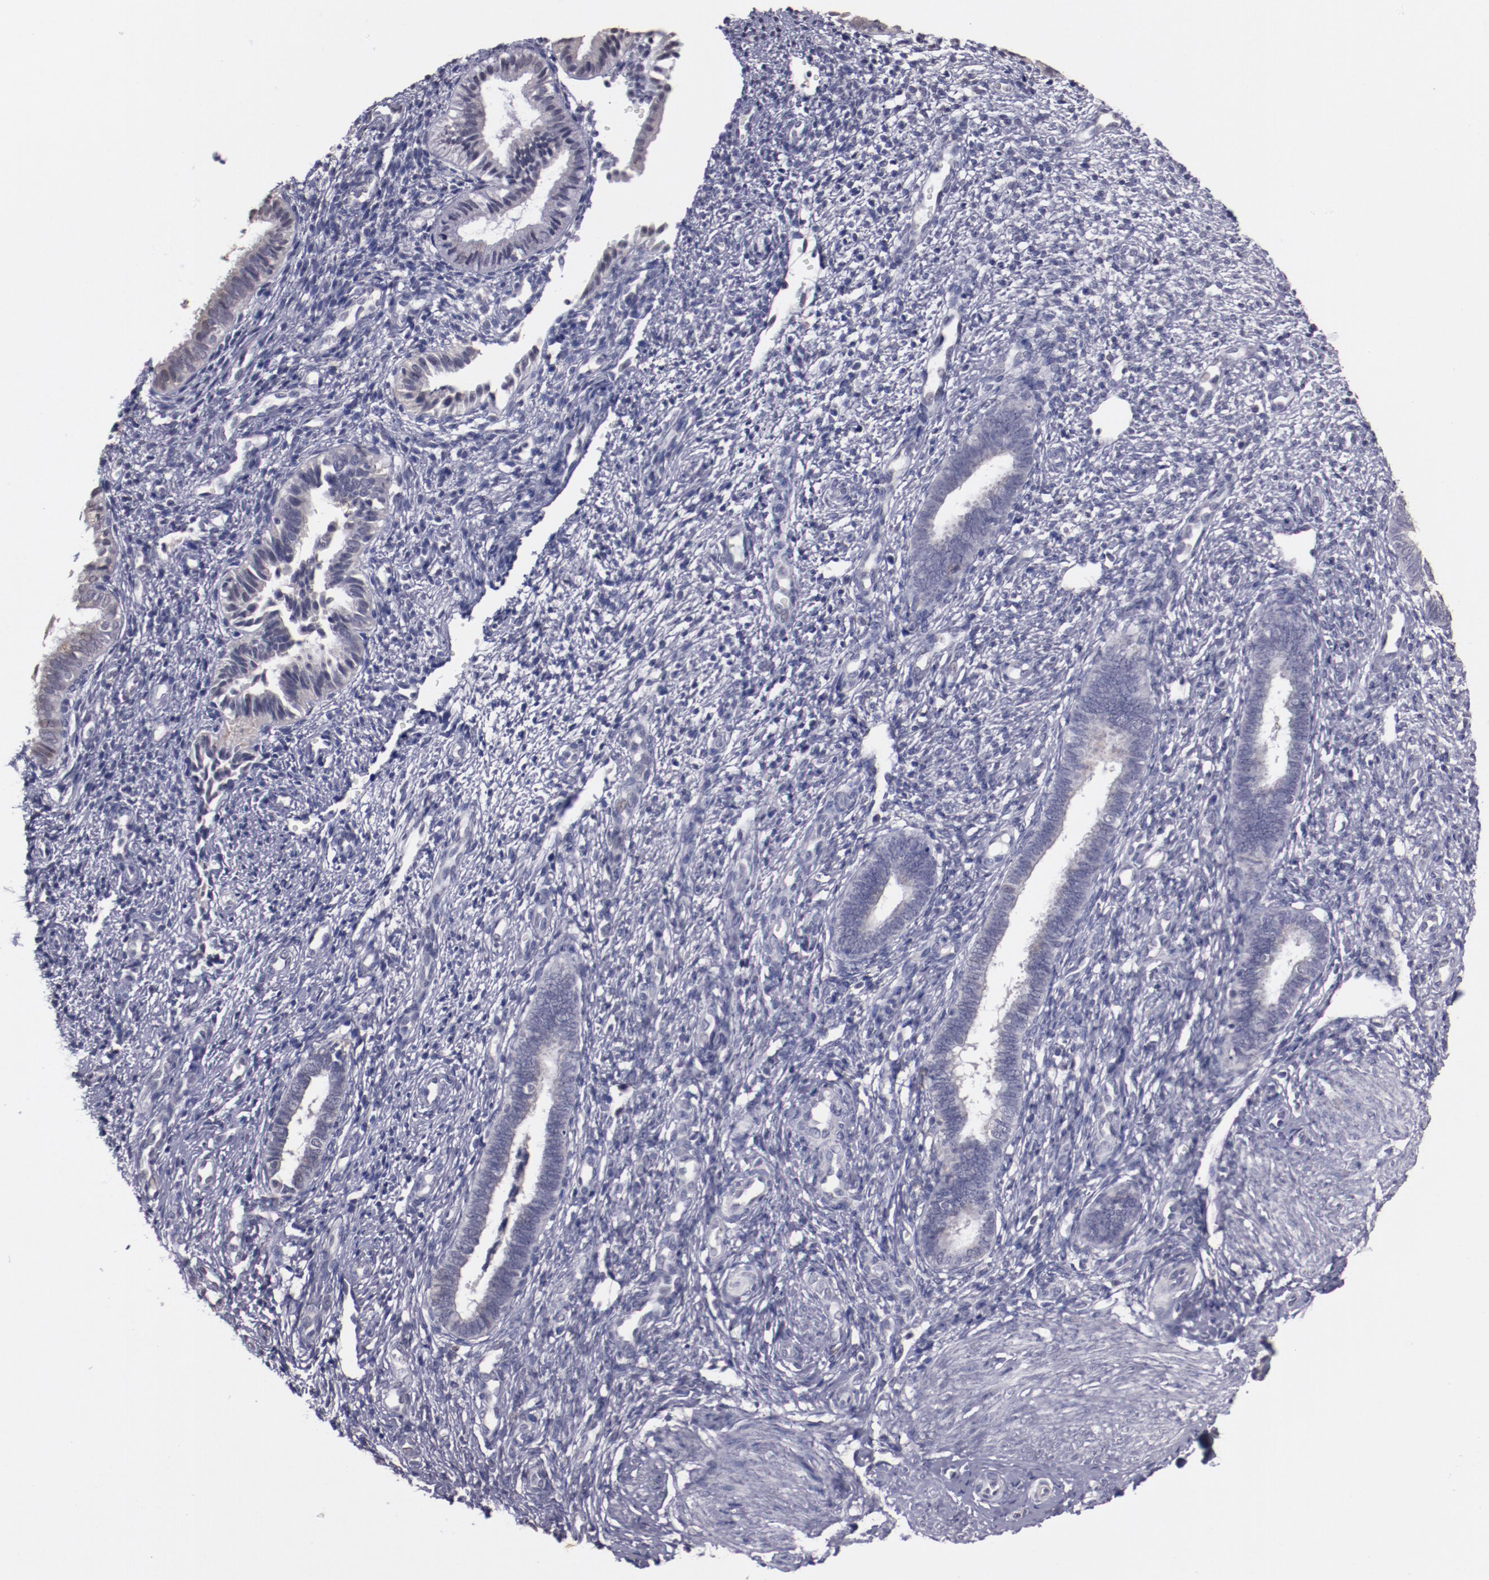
{"staining": {"intensity": "negative", "quantity": "none", "location": "none"}, "tissue": "endometrium", "cell_type": "Cells in endometrial stroma", "image_type": "normal", "snomed": [{"axis": "morphology", "description": "Normal tissue, NOS"}, {"axis": "topography", "description": "Endometrium"}], "caption": "Cells in endometrial stroma show no significant protein expression in unremarkable endometrium.", "gene": "NRXN3", "patient": {"sex": "female", "age": 27}}